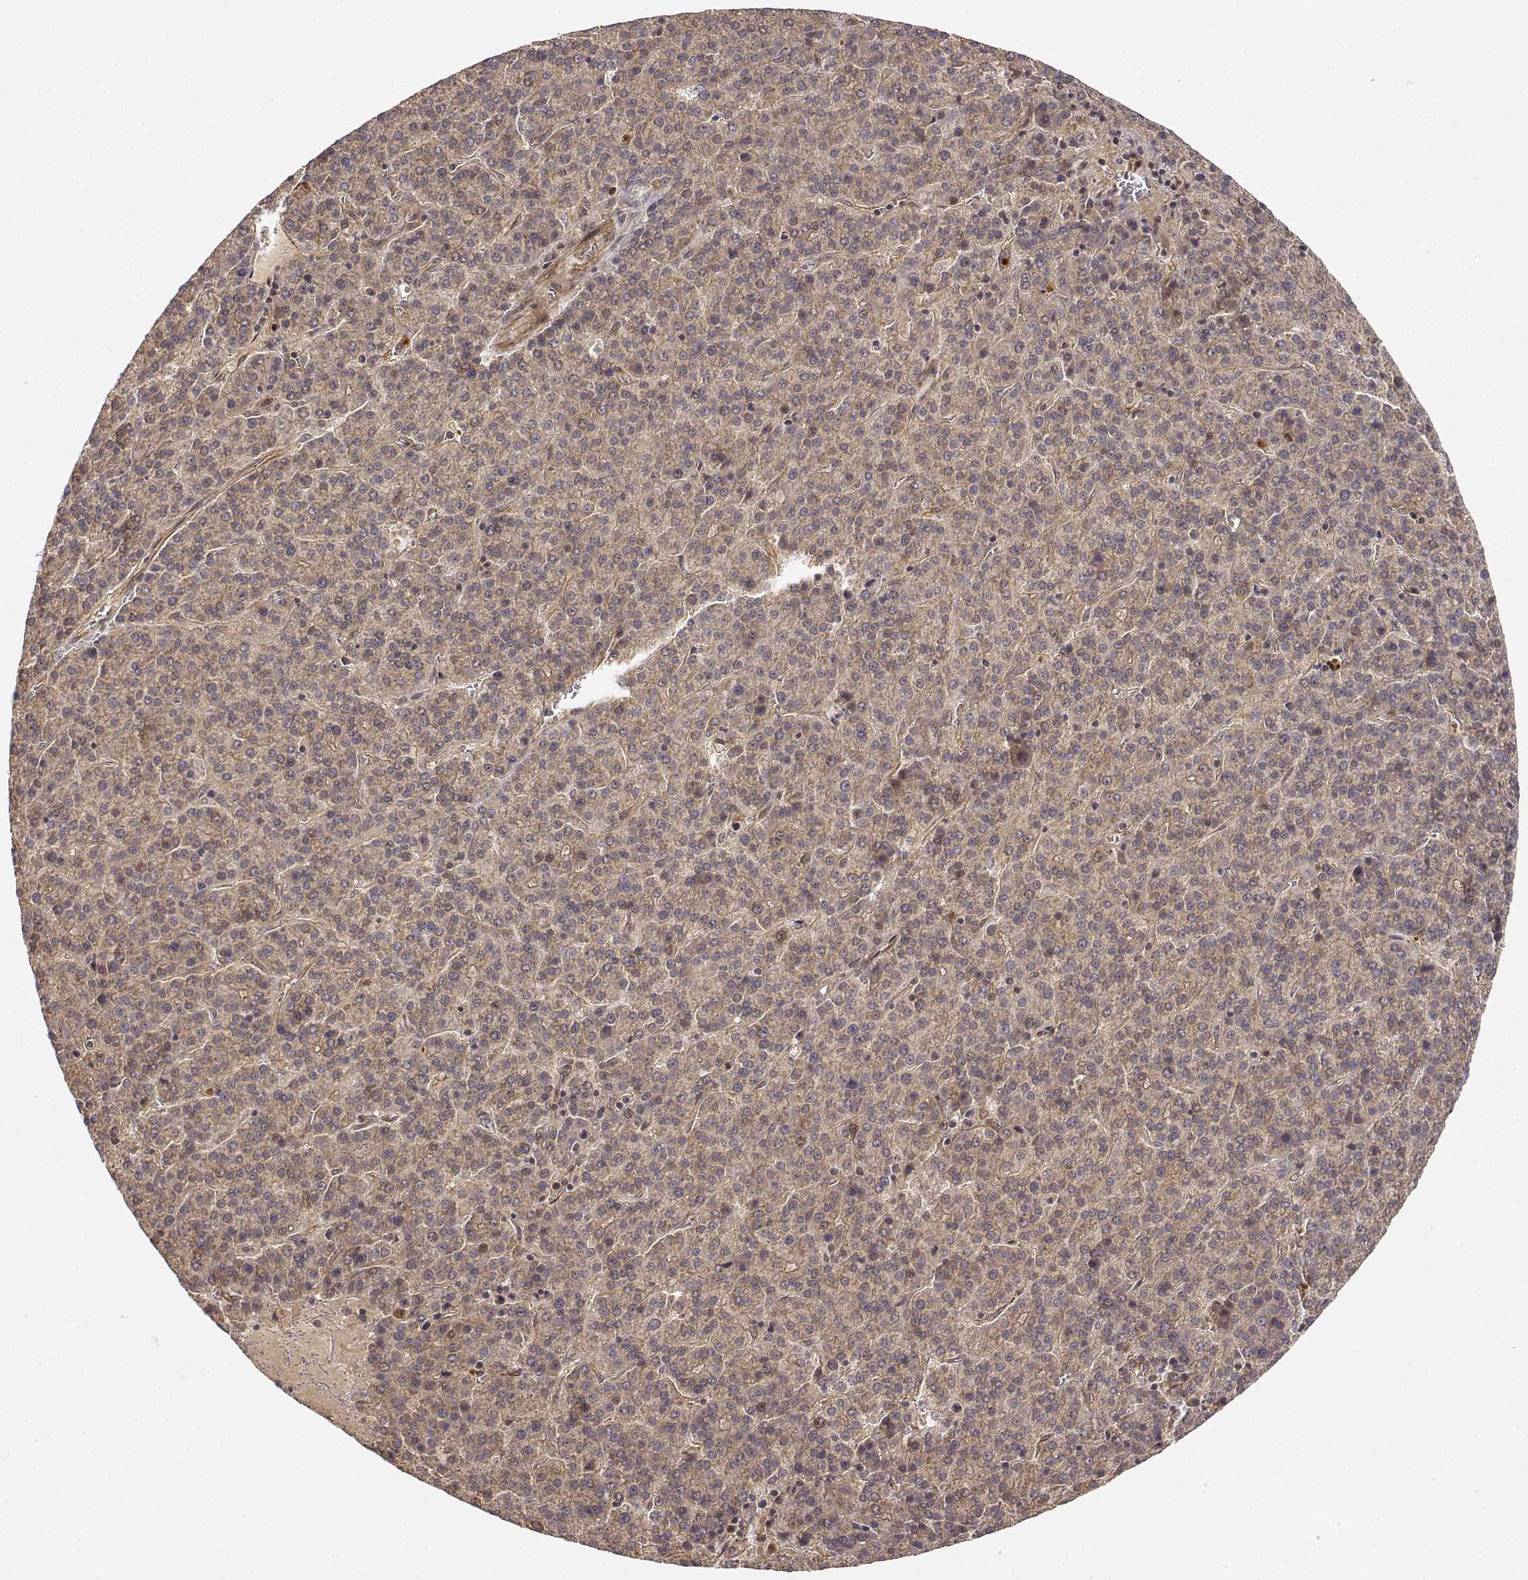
{"staining": {"intensity": "weak", "quantity": ">75%", "location": "cytoplasmic/membranous"}, "tissue": "liver cancer", "cell_type": "Tumor cells", "image_type": "cancer", "snomed": [{"axis": "morphology", "description": "Carcinoma, Hepatocellular, NOS"}, {"axis": "topography", "description": "Liver"}], "caption": "Liver cancer stained with a protein marker displays weak staining in tumor cells.", "gene": "CDK5RAP2", "patient": {"sex": "female", "age": 58}}